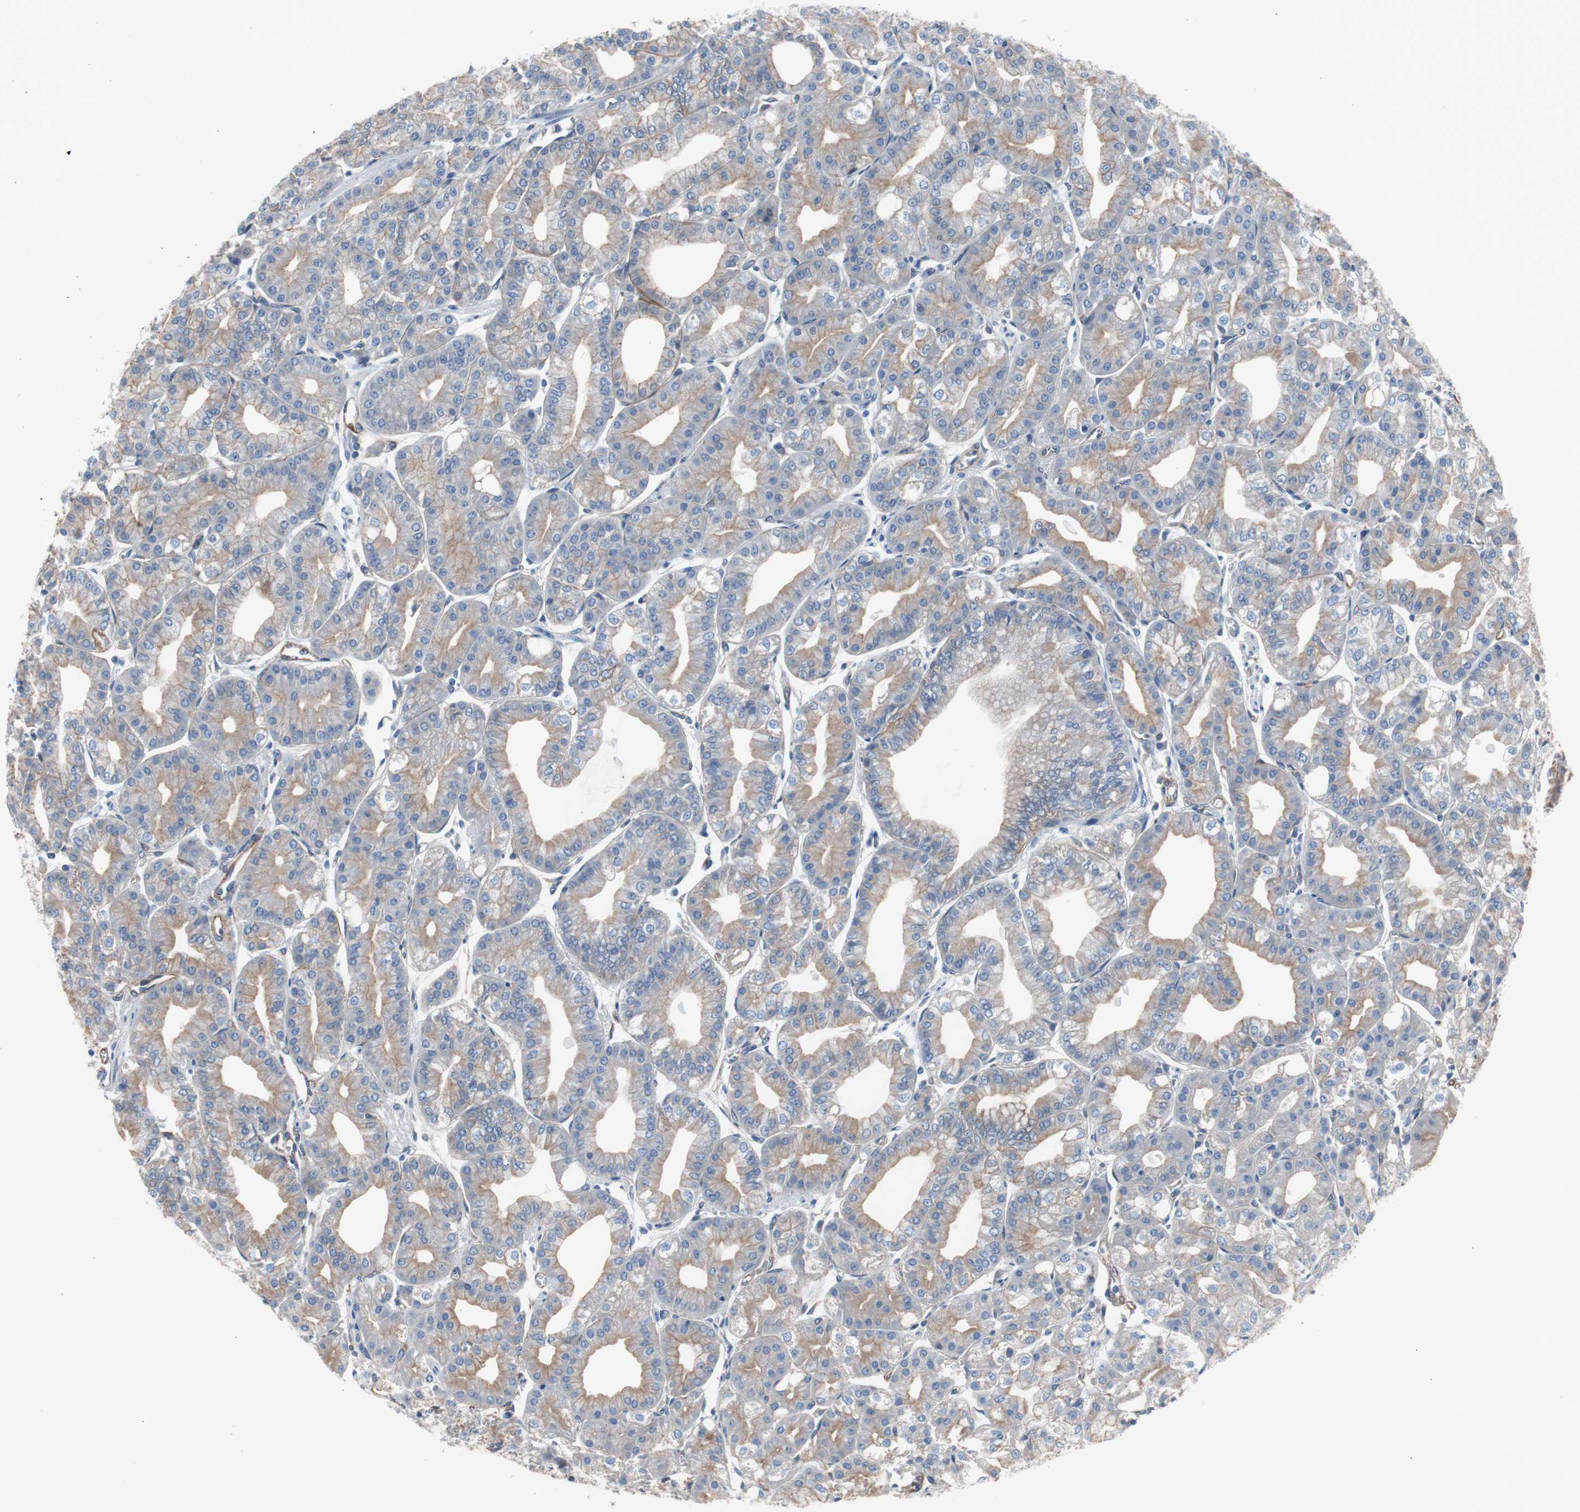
{"staining": {"intensity": "moderate", "quantity": "25%-75%", "location": "cytoplasmic/membranous"}, "tissue": "stomach", "cell_type": "Glandular cells", "image_type": "normal", "snomed": [{"axis": "morphology", "description": "Normal tissue, NOS"}, {"axis": "topography", "description": "Stomach, lower"}], "caption": "Stomach was stained to show a protein in brown. There is medium levels of moderate cytoplasmic/membranous staining in about 25%-75% of glandular cells.", "gene": "KIF3B", "patient": {"sex": "male", "age": 71}}